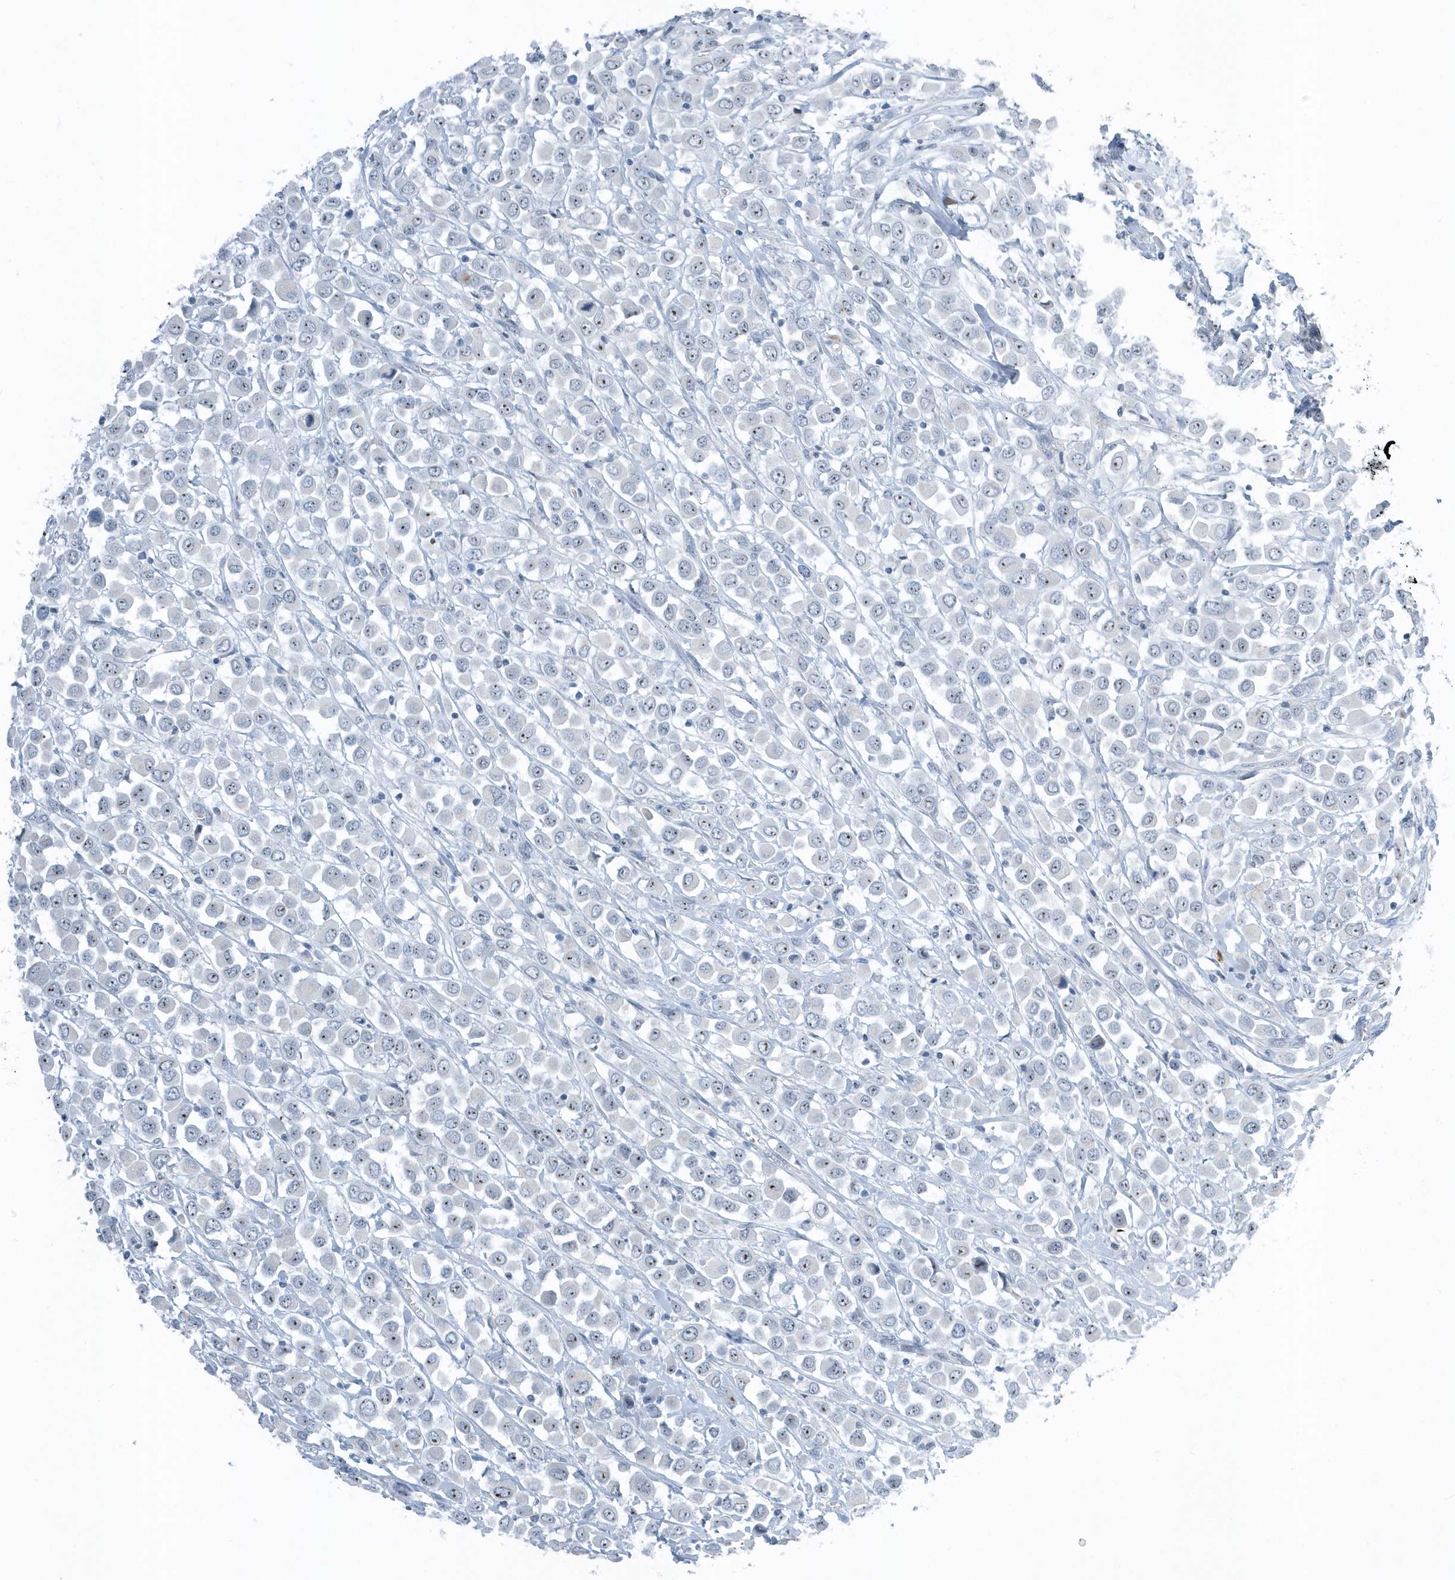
{"staining": {"intensity": "moderate", "quantity": "<25%", "location": "nuclear"}, "tissue": "breast cancer", "cell_type": "Tumor cells", "image_type": "cancer", "snomed": [{"axis": "morphology", "description": "Duct carcinoma"}, {"axis": "topography", "description": "Breast"}], "caption": "Breast cancer (intraductal carcinoma) stained with immunohistochemistry displays moderate nuclear staining in approximately <25% of tumor cells. The protein is stained brown, and the nuclei are stained in blue (DAB (3,3'-diaminobenzidine) IHC with brightfield microscopy, high magnification).", "gene": "RPF2", "patient": {"sex": "female", "age": 61}}